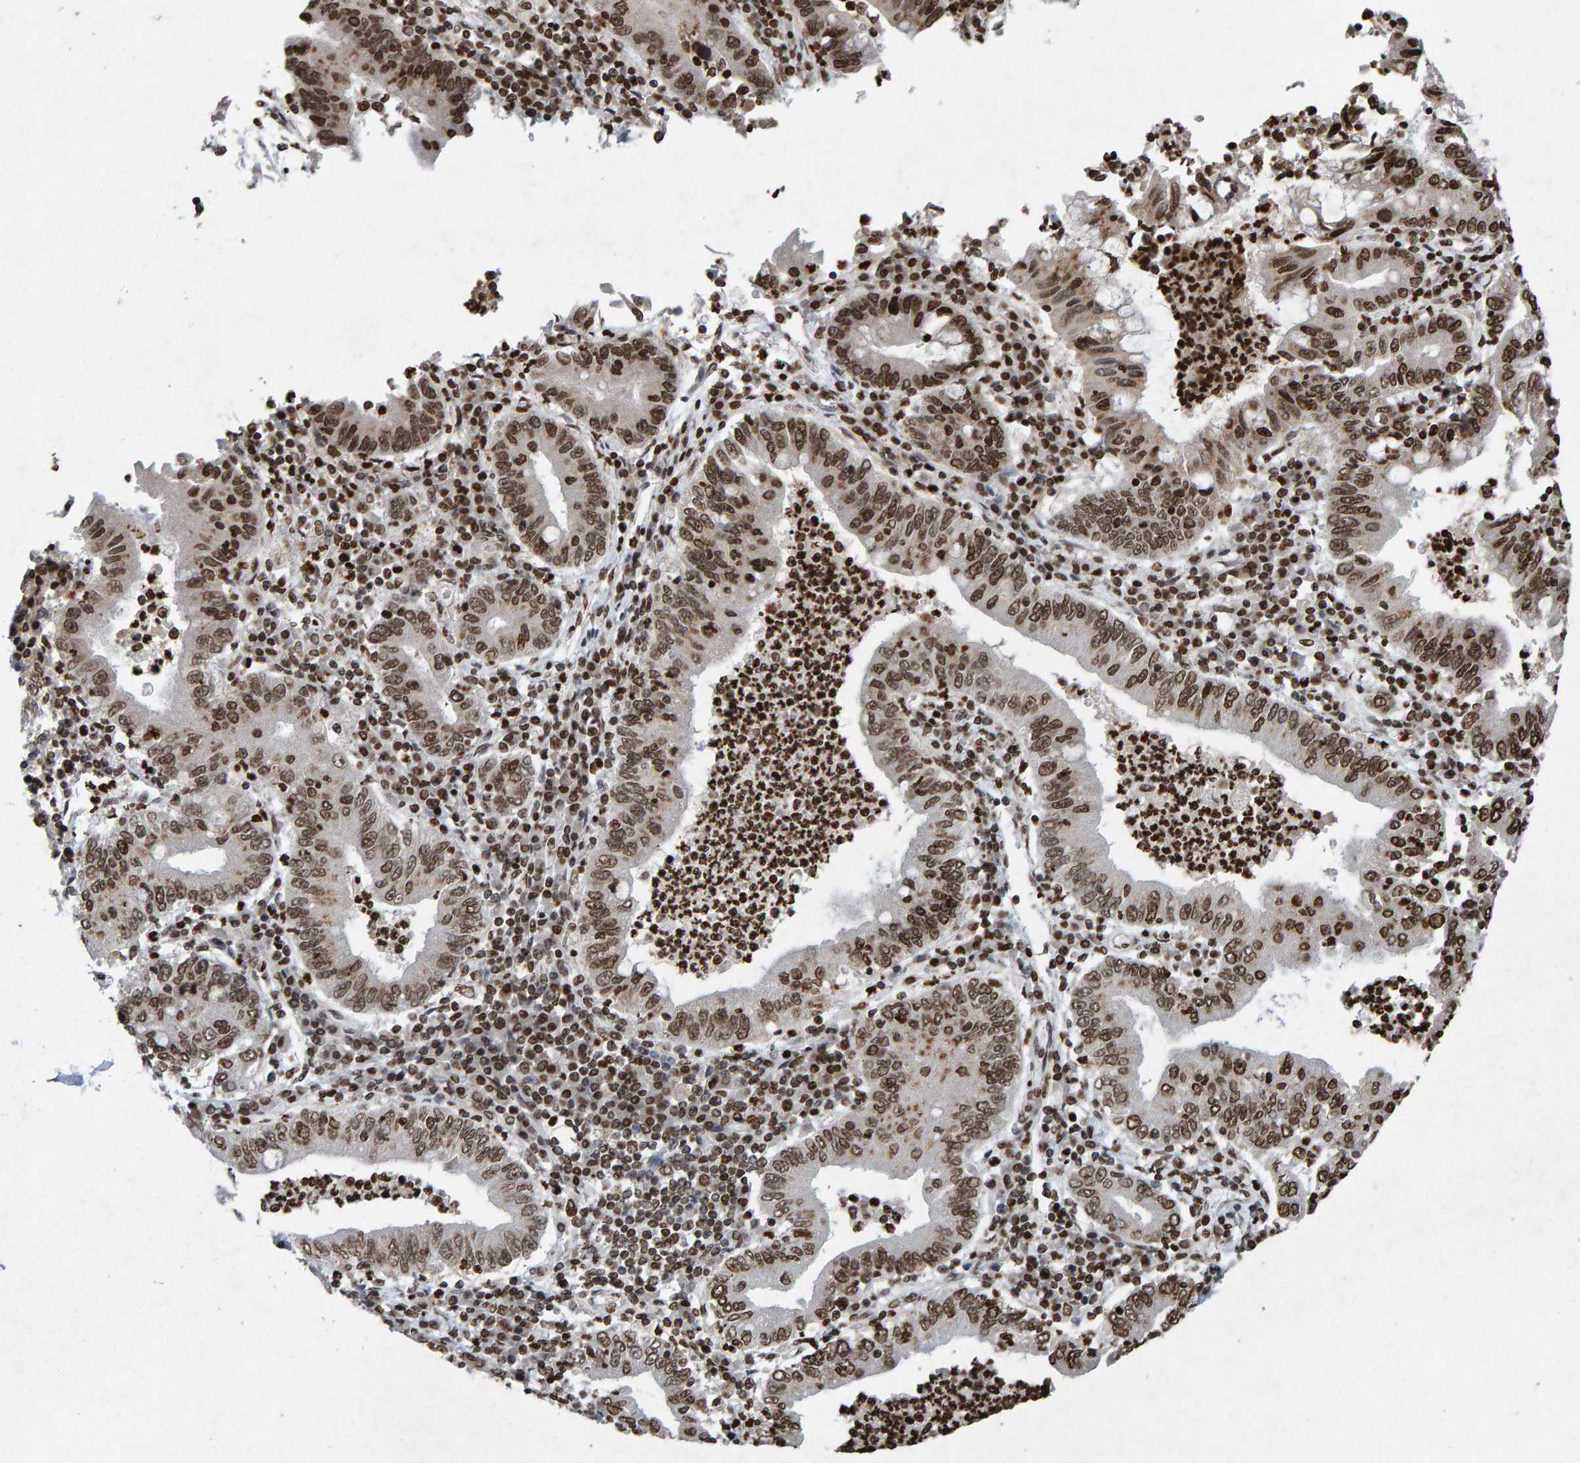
{"staining": {"intensity": "strong", "quantity": ">75%", "location": "nuclear"}, "tissue": "stomach cancer", "cell_type": "Tumor cells", "image_type": "cancer", "snomed": [{"axis": "morphology", "description": "Normal tissue, NOS"}, {"axis": "morphology", "description": "Adenocarcinoma, NOS"}, {"axis": "topography", "description": "Esophagus"}, {"axis": "topography", "description": "Stomach, upper"}, {"axis": "topography", "description": "Peripheral nerve tissue"}], "caption": "DAB immunohistochemical staining of stomach adenocarcinoma displays strong nuclear protein positivity in approximately >75% of tumor cells.", "gene": "H2AZ1", "patient": {"sex": "male", "age": 62}}